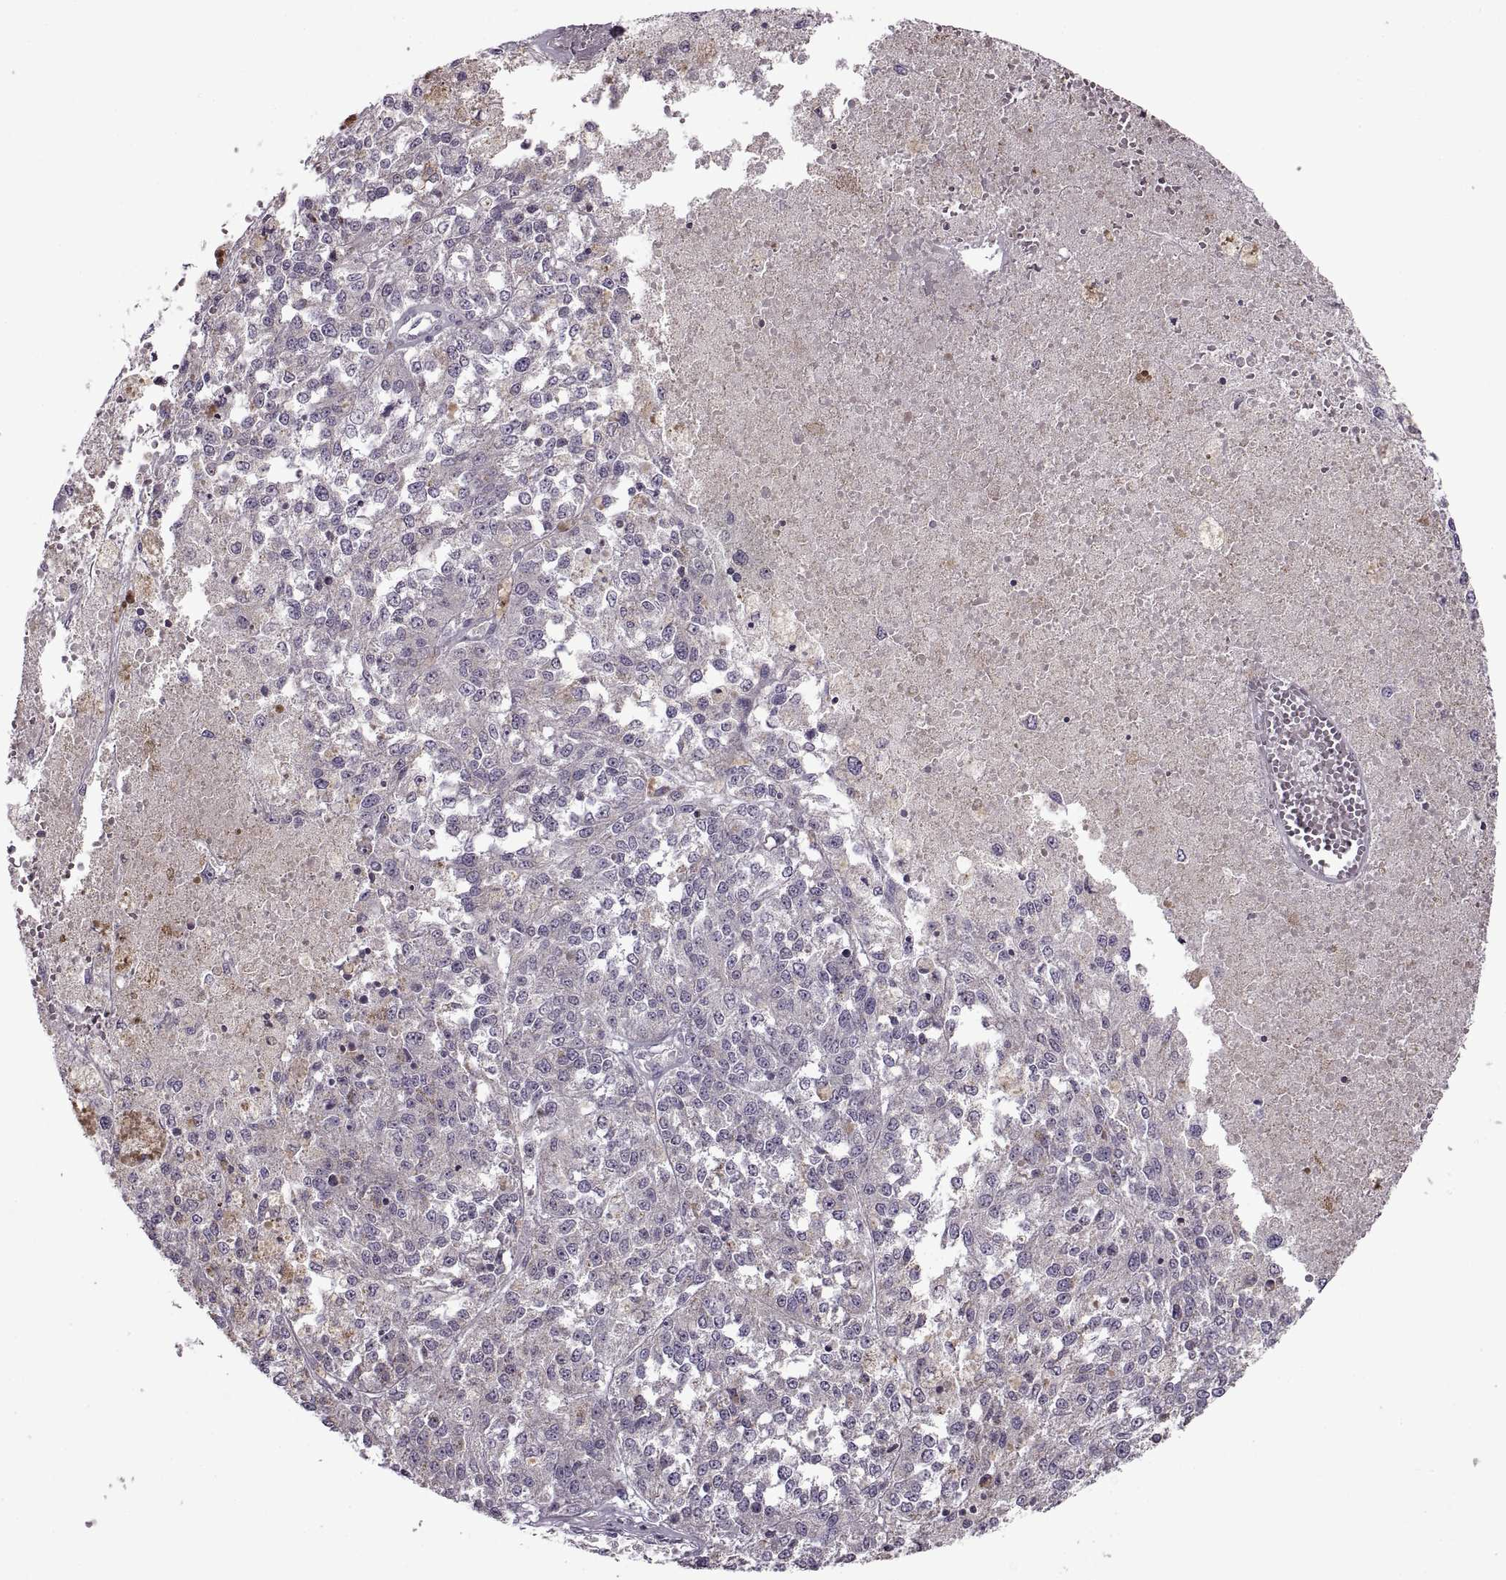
{"staining": {"intensity": "negative", "quantity": "none", "location": "none"}, "tissue": "melanoma", "cell_type": "Tumor cells", "image_type": "cancer", "snomed": [{"axis": "morphology", "description": "Malignant melanoma, Metastatic site"}, {"axis": "topography", "description": "Lymph node"}], "caption": "The IHC photomicrograph has no significant expression in tumor cells of malignant melanoma (metastatic site) tissue.", "gene": "PIERCE1", "patient": {"sex": "female", "age": 64}}